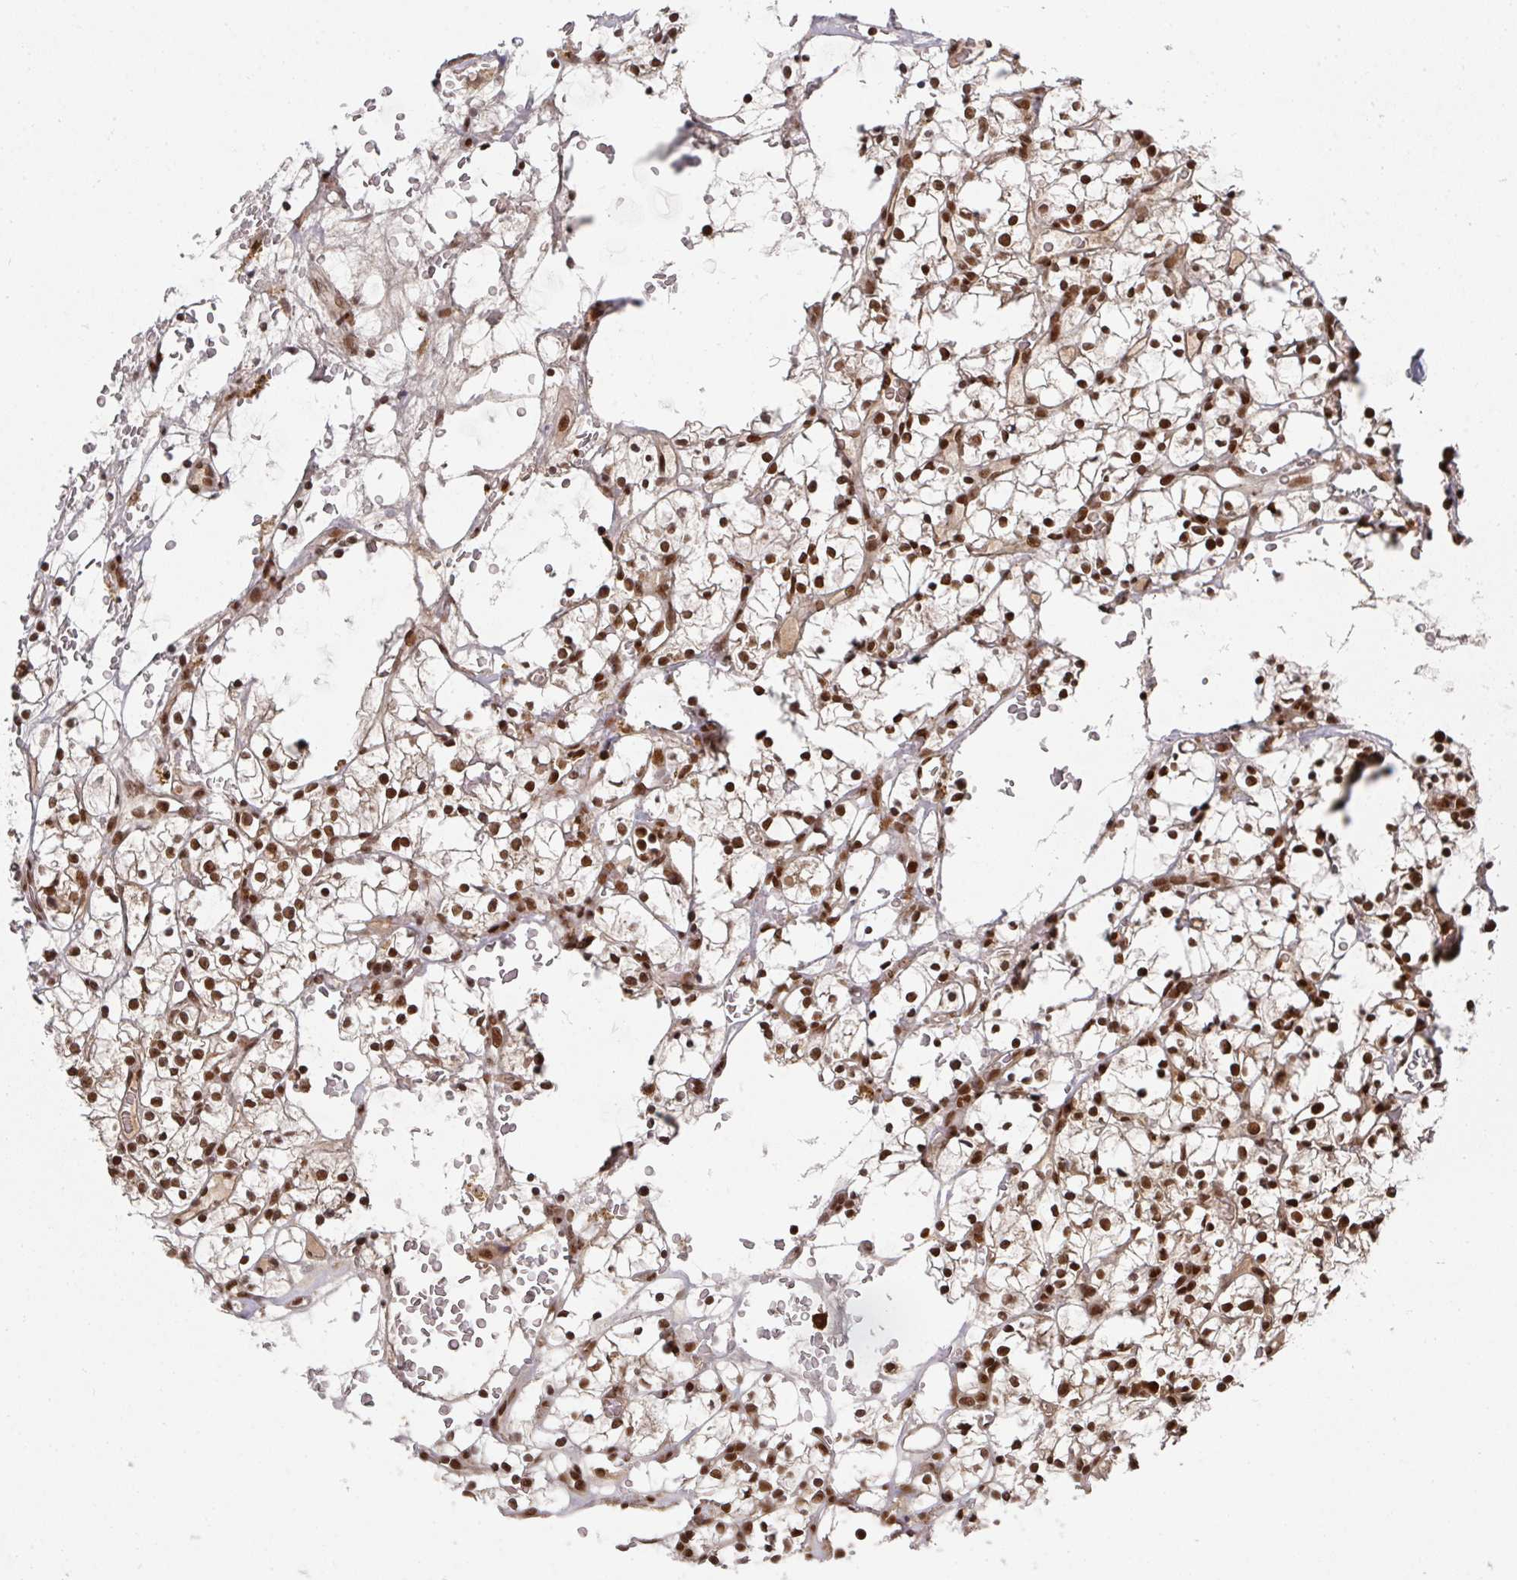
{"staining": {"intensity": "strong", "quantity": ">75%", "location": "nuclear"}, "tissue": "renal cancer", "cell_type": "Tumor cells", "image_type": "cancer", "snomed": [{"axis": "morphology", "description": "Adenocarcinoma, NOS"}, {"axis": "topography", "description": "Kidney"}], "caption": "There is high levels of strong nuclear expression in tumor cells of renal cancer (adenocarcinoma), as demonstrated by immunohistochemical staining (brown color).", "gene": "DIDO1", "patient": {"sex": "female", "age": 64}}